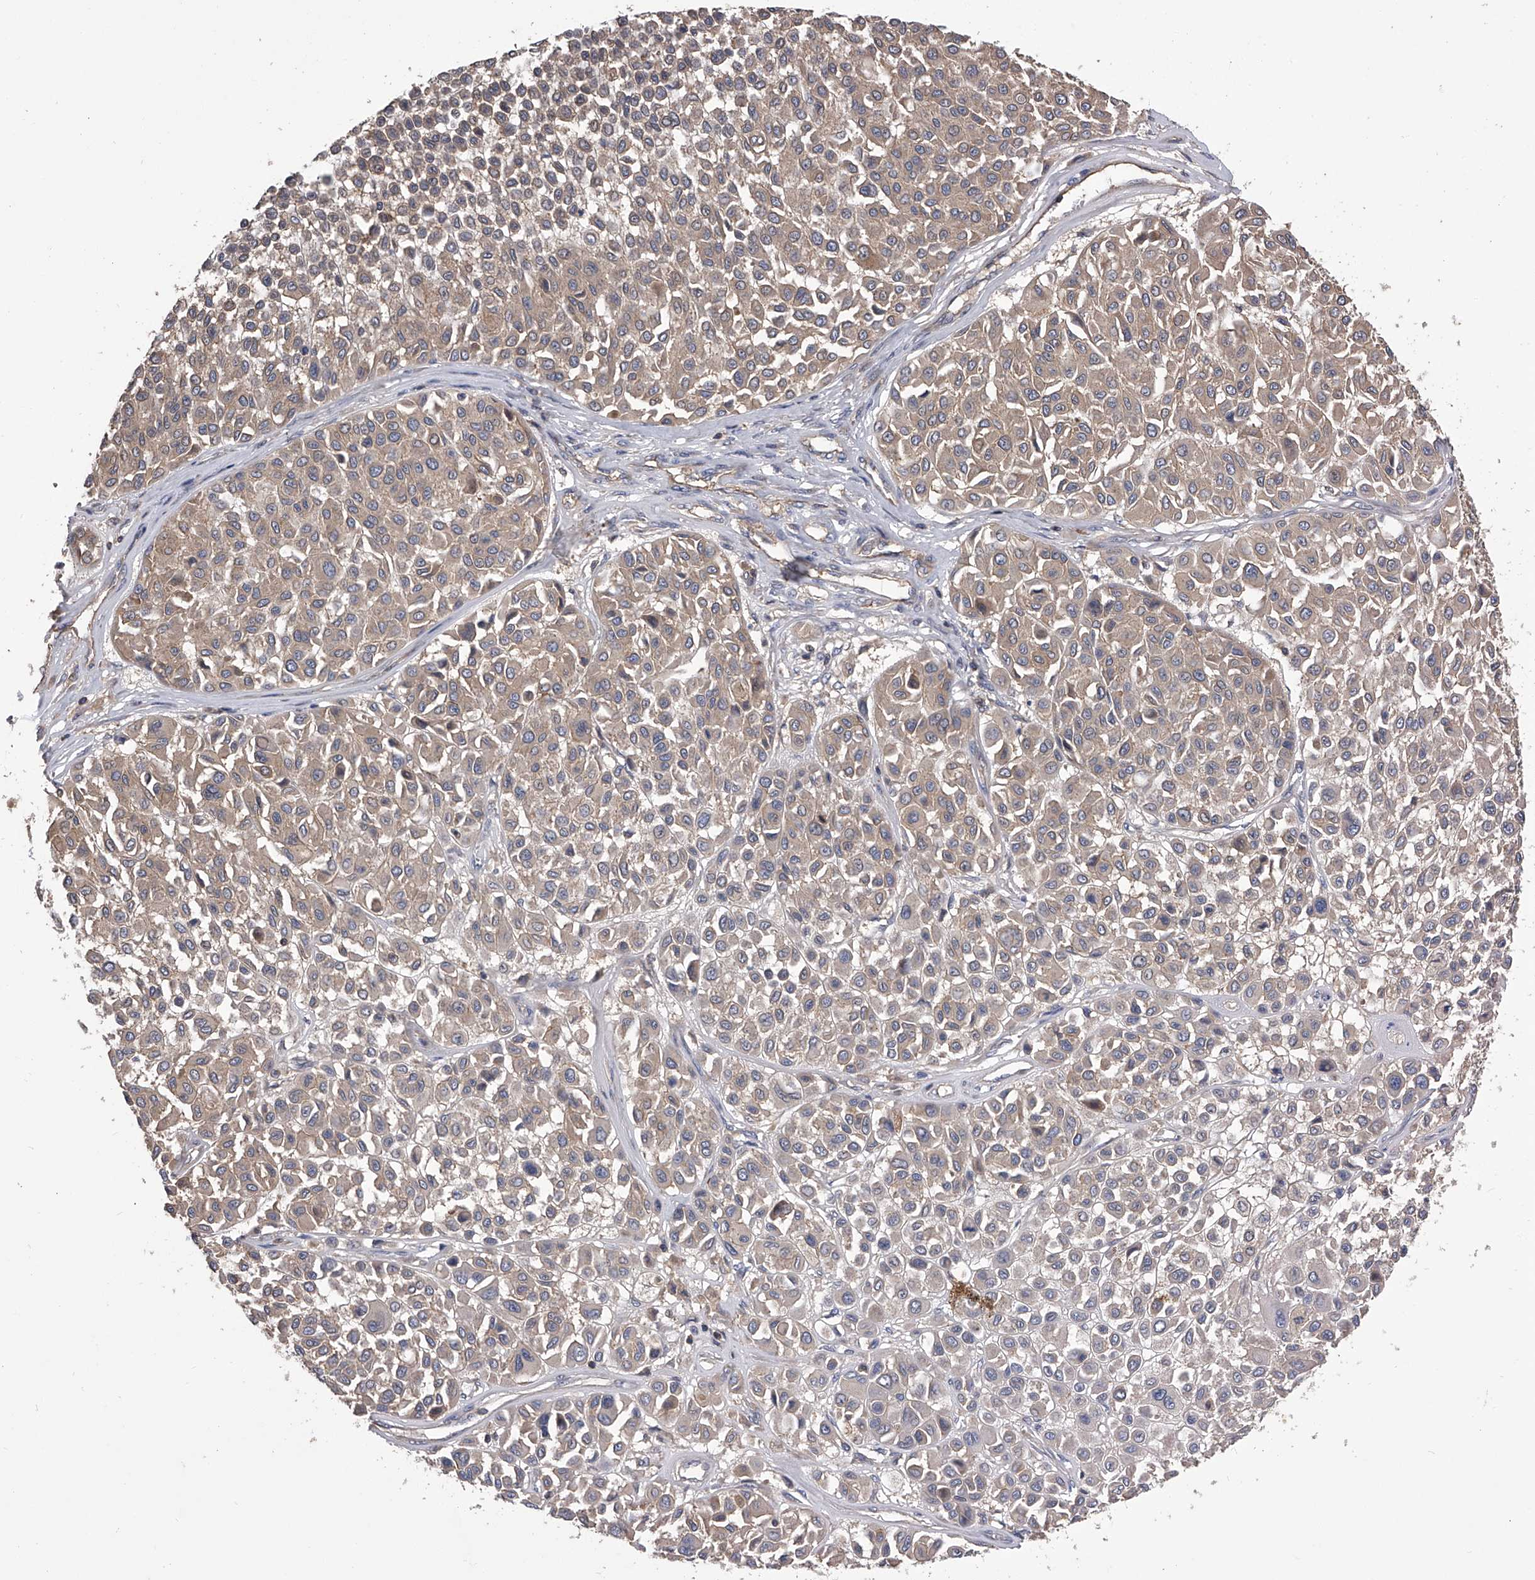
{"staining": {"intensity": "moderate", "quantity": ">75%", "location": "cytoplasmic/membranous"}, "tissue": "melanoma", "cell_type": "Tumor cells", "image_type": "cancer", "snomed": [{"axis": "morphology", "description": "Malignant melanoma, Metastatic site"}, {"axis": "topography", "description": "Soft tissue"}], "caption": "This is an image of IHC staining of malignant melanoma (metastatic site), which shows moderate positivity in the cytoplasmic/membranous of tumor cells.", "gene": "CUL7", "patient": {"sex": "male", "age": 41}}